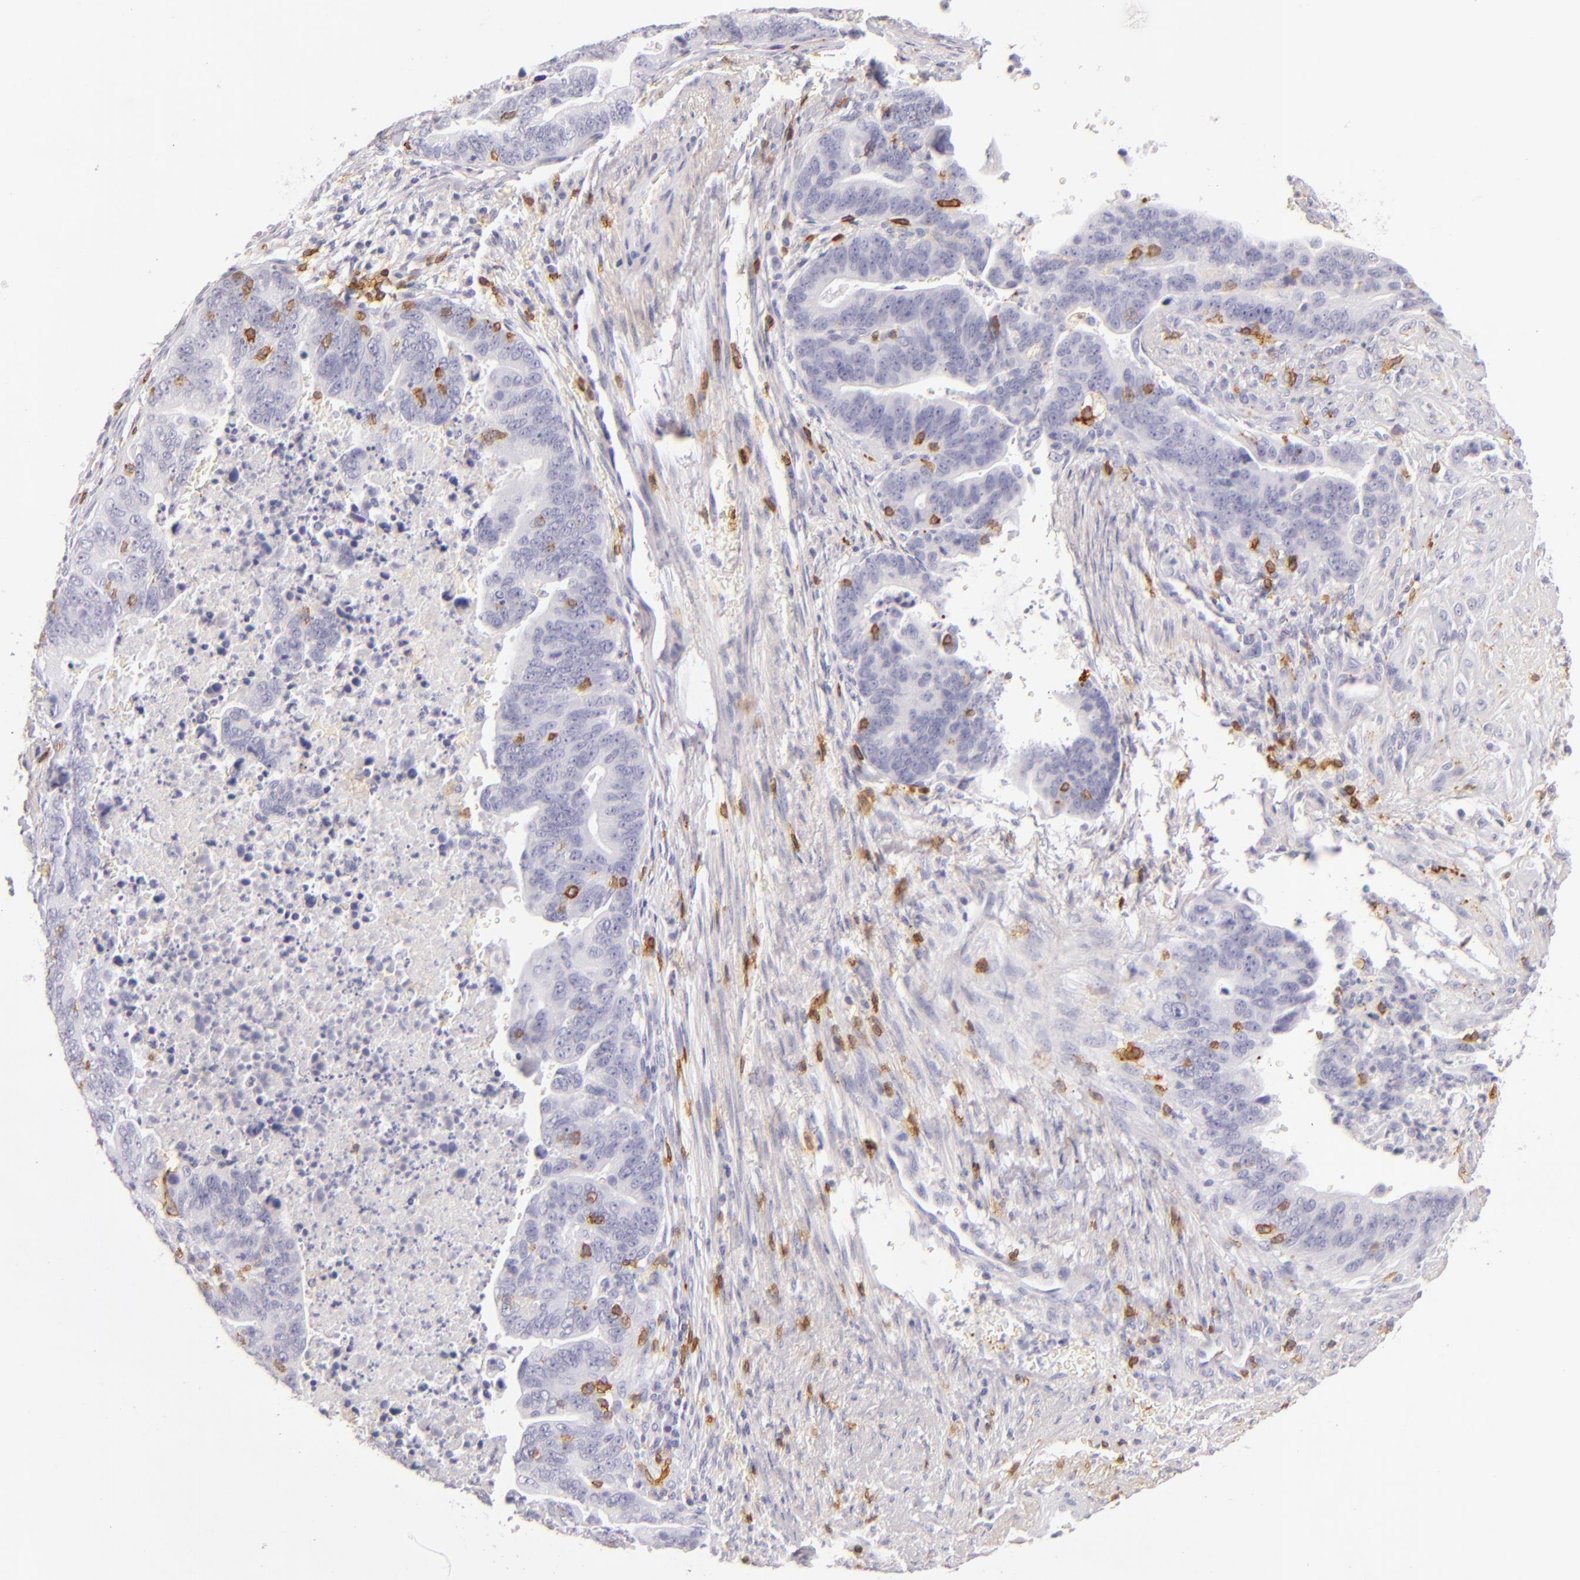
{"staining": {"intensity": "negative", "quantity": "none", "location": "none"}, "tissue": "stomach cancer", "cell_type": "Tumor cells", "image_type": "cancer", "snomed": [{"axis": "morphology", "description": "Adenocarcinoma, NOS"}, {"axis": "topography", "description": "Stomach, upper"}], "caption": "Tumor cells show no significant protein positivity in adenocarcinoma (stomach). (DAB (3,3'-diaminobenzidine) immunohistochemistry visualized using brightfield microscopy, high magnification).", "gene": "LAT", "patient": {"sex": "female", "age": 50}}